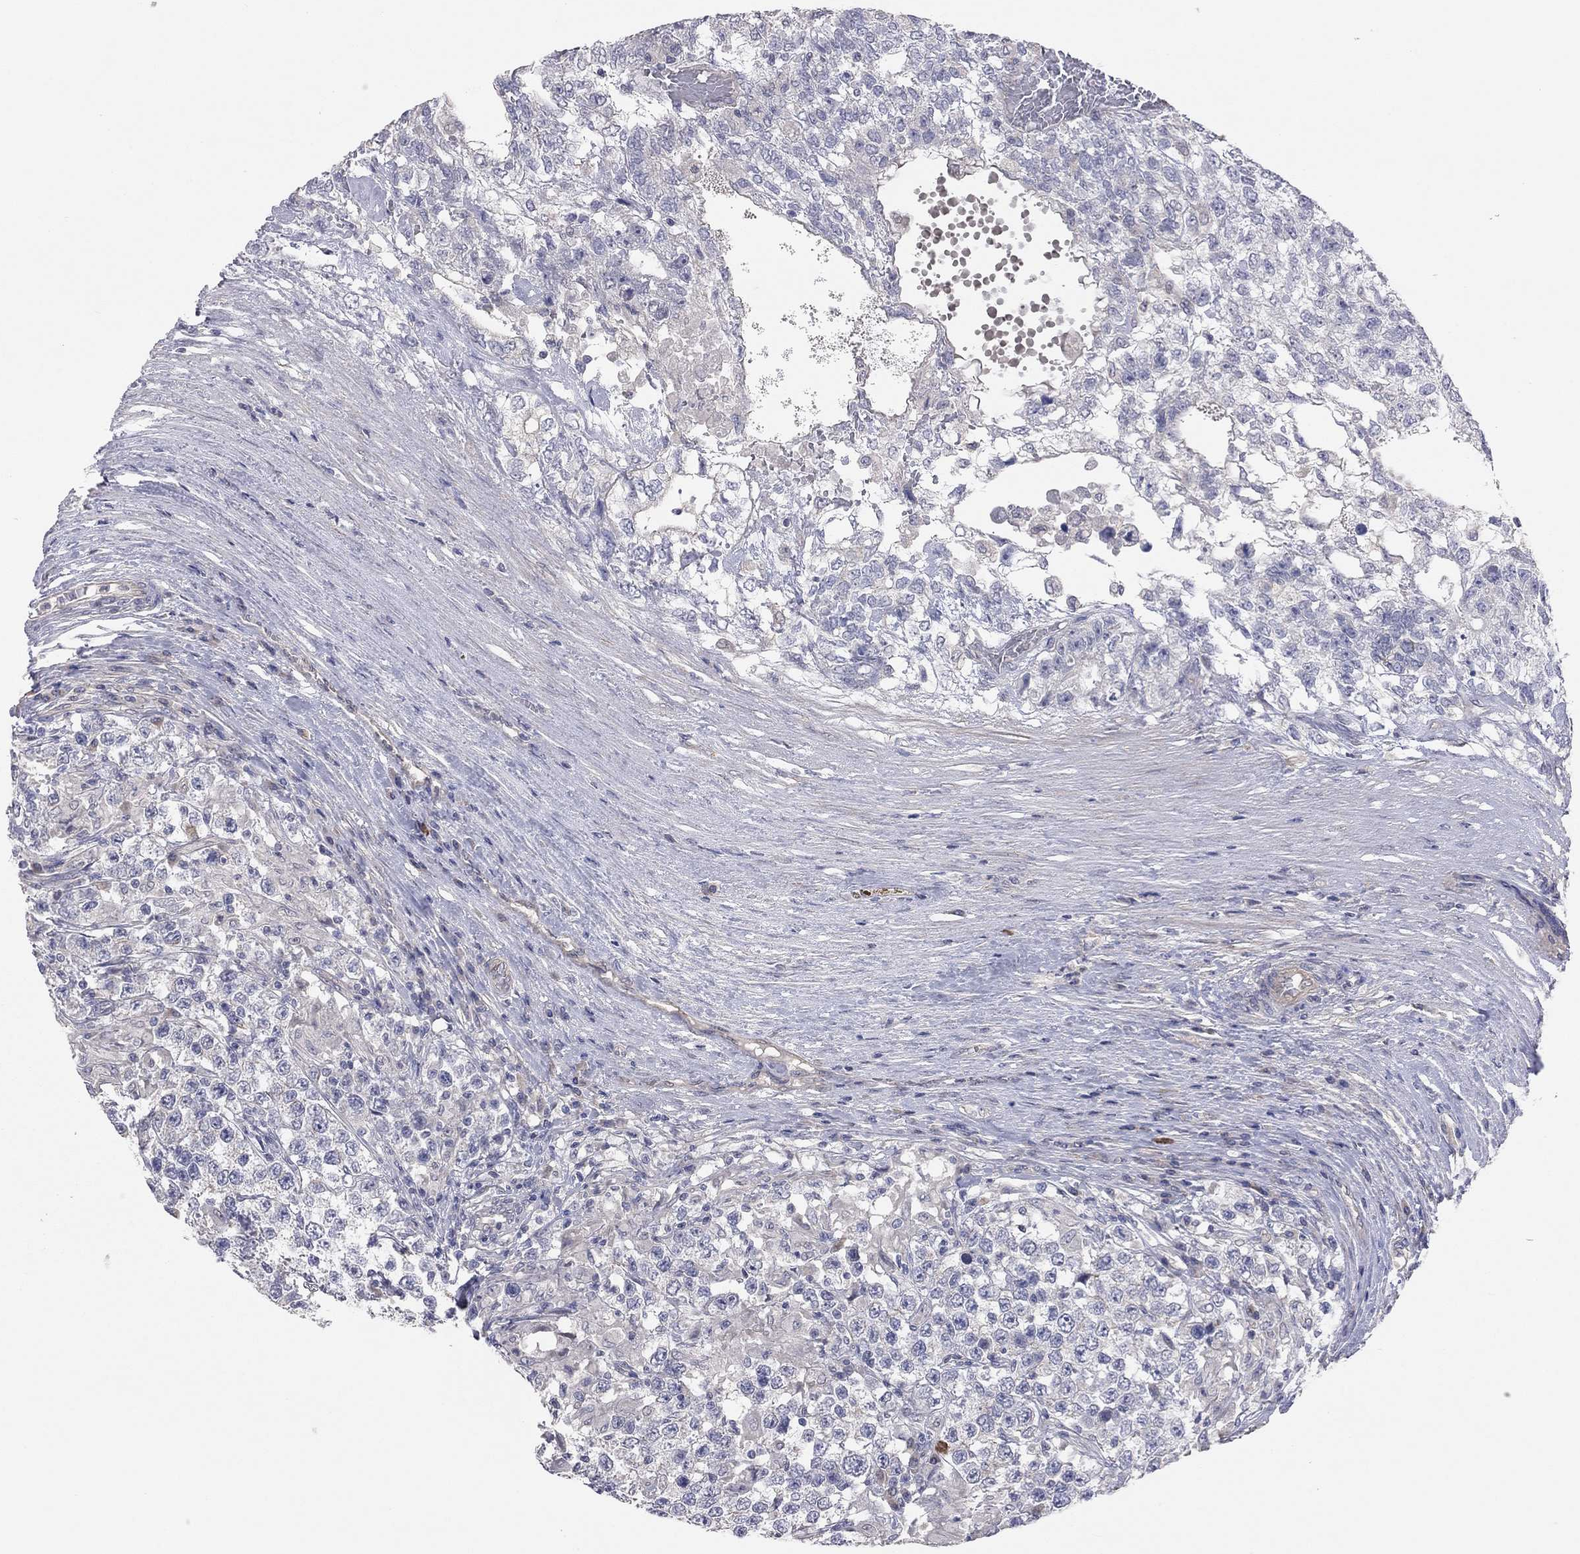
{"staining": {"intensity": "negative", "quantity": "none", "location": "none"}, "tissue": "testis cancer", "cell_type": "Tumor cells", "image_type": "cancer", "snomed": [{"axis": "morphology", "description": "Seminoma, NOS"}, {"axis": "morphology", "description": "Carcinoma, Embryonal, NOS"}, {"axis": "topography", "description": "Testis"}], "caption": "Photomicrograph shows no significant protein expression in tumor cells of embryonal carcinoma (testis).", "gene": "KCNB1", "patient": {"sex": "male", "age": 41}}